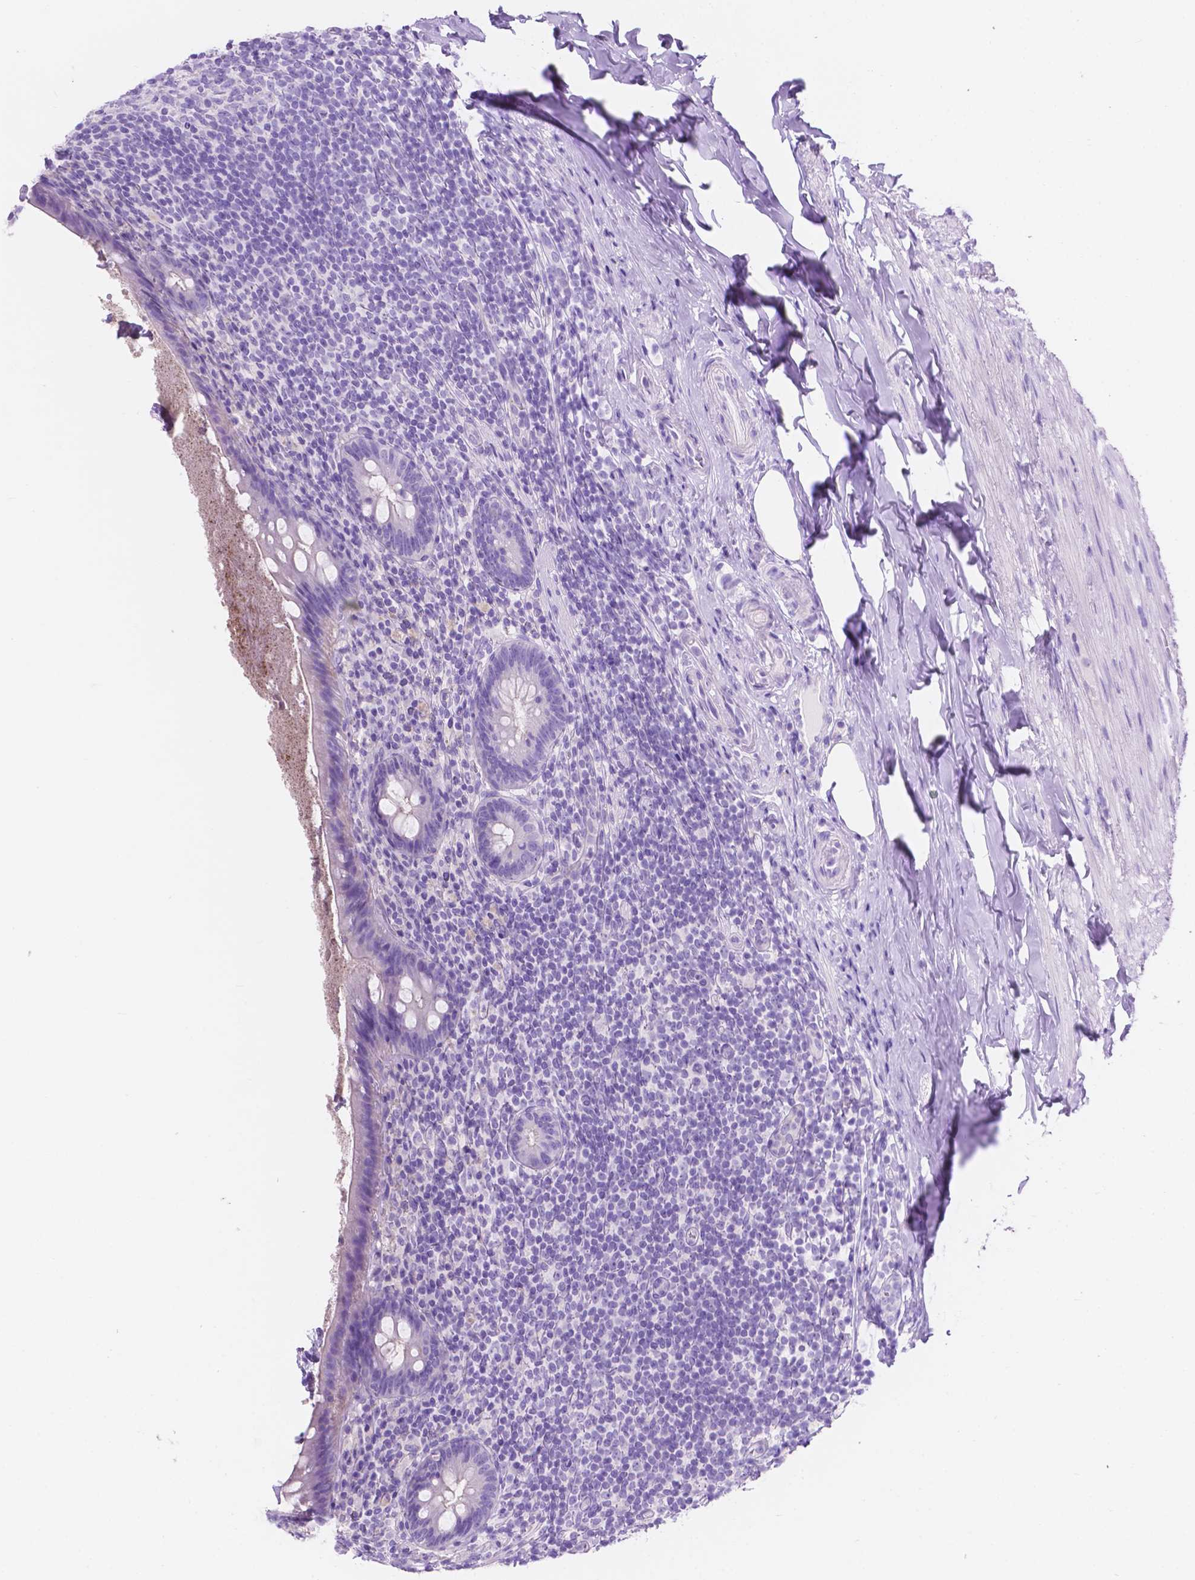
{"staining": {"intensity": "negative", "quantity": "none", "location": "none"}, "tissue": "appendix", "cell_type": "Glandular cells", "image_type": "normal", "snomed": [{"axis": "morphology", "description": "Normal tissue, NOS"}, {"axis": "topography", "description": "Appendix"}], "caption": "This is an immunohistochemistry (IHC) photomicrograph of unremarkable appendix. There is no positivity in glandular cells.", "gene": "IGFN1", "patient": {"sex": "male", "age": 47}}